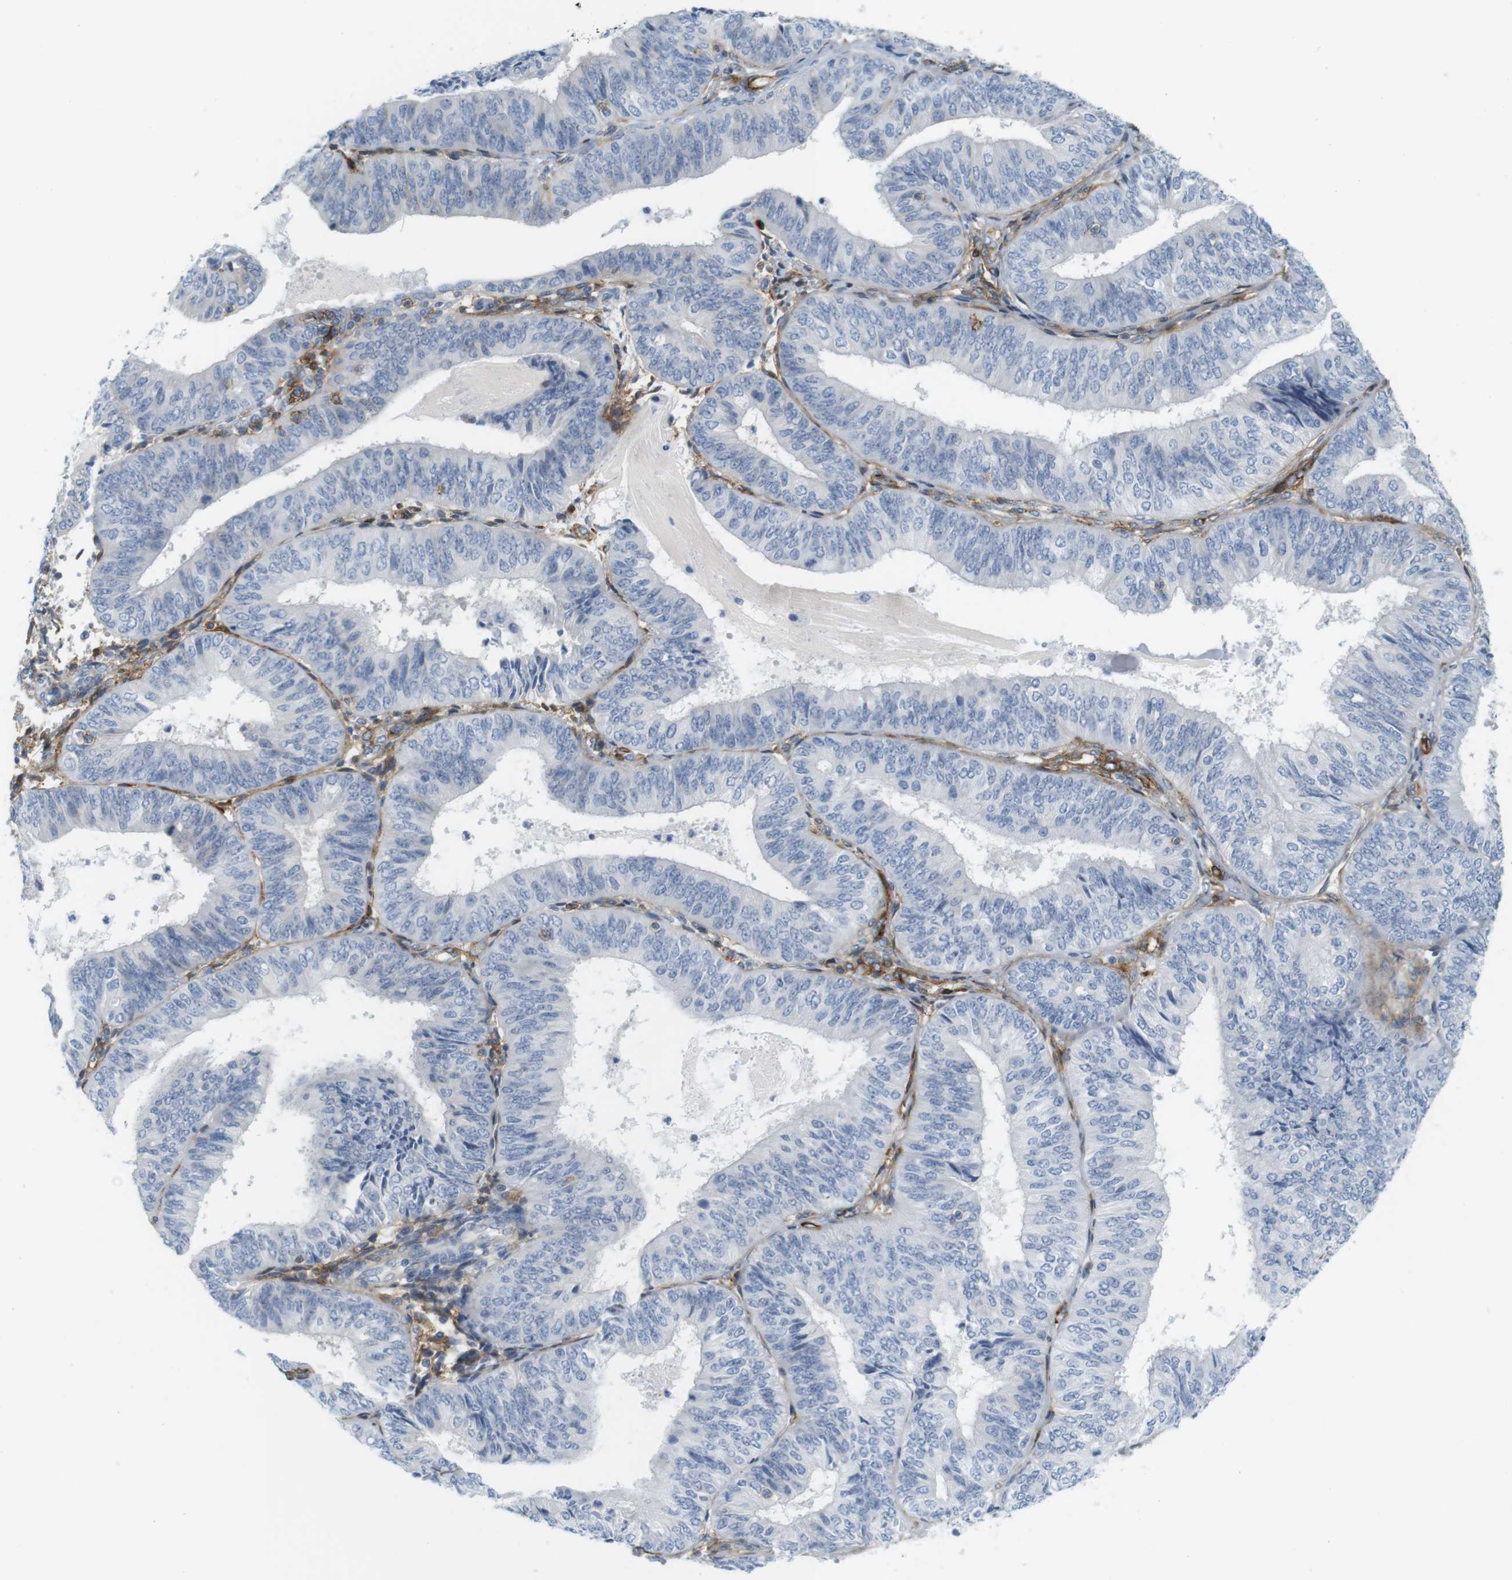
{"staining": {"intensity": "negative", "quantity": "none", "location": "none"}, "tissue": "endometrial cancer", "cell_type": "Tumor cells", "image_type": "cancer", "snomed": [{"axis": "morphology", "description": "Adenocarcinoma, NOS"}, {"axis": "topography", "description": "Endometrium"}], "caption": "Protein analysis of endometrial adenocarcinoma shows no significant positivity in tumor cells.", "gene": "F2R", "patient": {"sex": "female", "age": 58}}